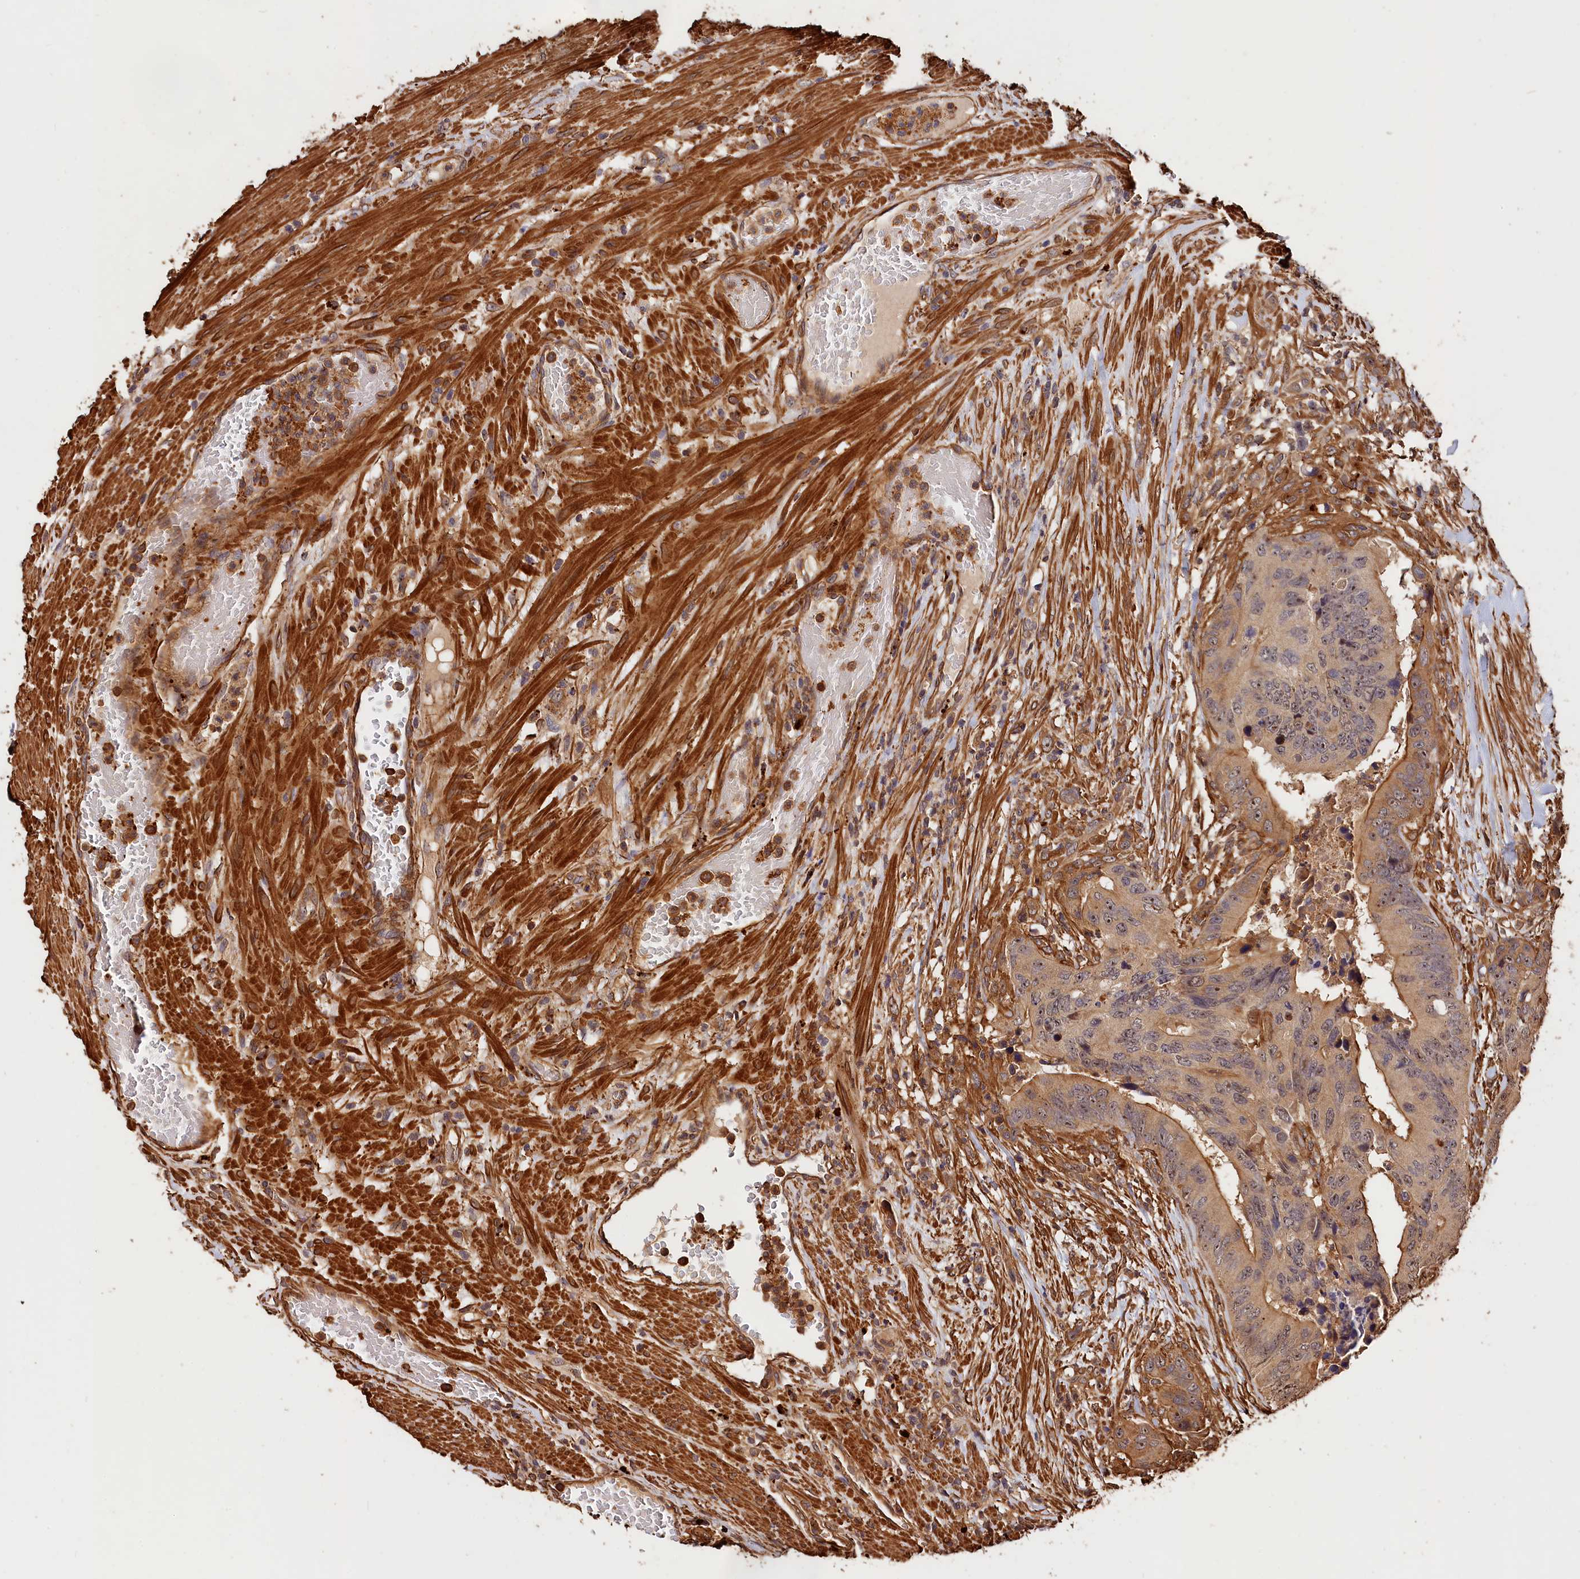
{"staining": {"intensity": "moderate", "quantity": "25%-75%", "location": "cytoplasmic/membranous"}, "tissue": "colorectal cancer", "cell_type": "Tumor cells", "image_type": "cancer", "snomed": [{"axis": "morphology", "description": "Adenocarcinoma, NOS"}, {"axis": "topography", "description": "Colon"}], "caption": "Brown immunohistochemical staining in human colorectal cancer displays moderate cytoplasmic/membranous positivity in about 25%-75% of tumor cells.", "gene": "MMP15", "patient": {"sex": "male", "age": 84}}